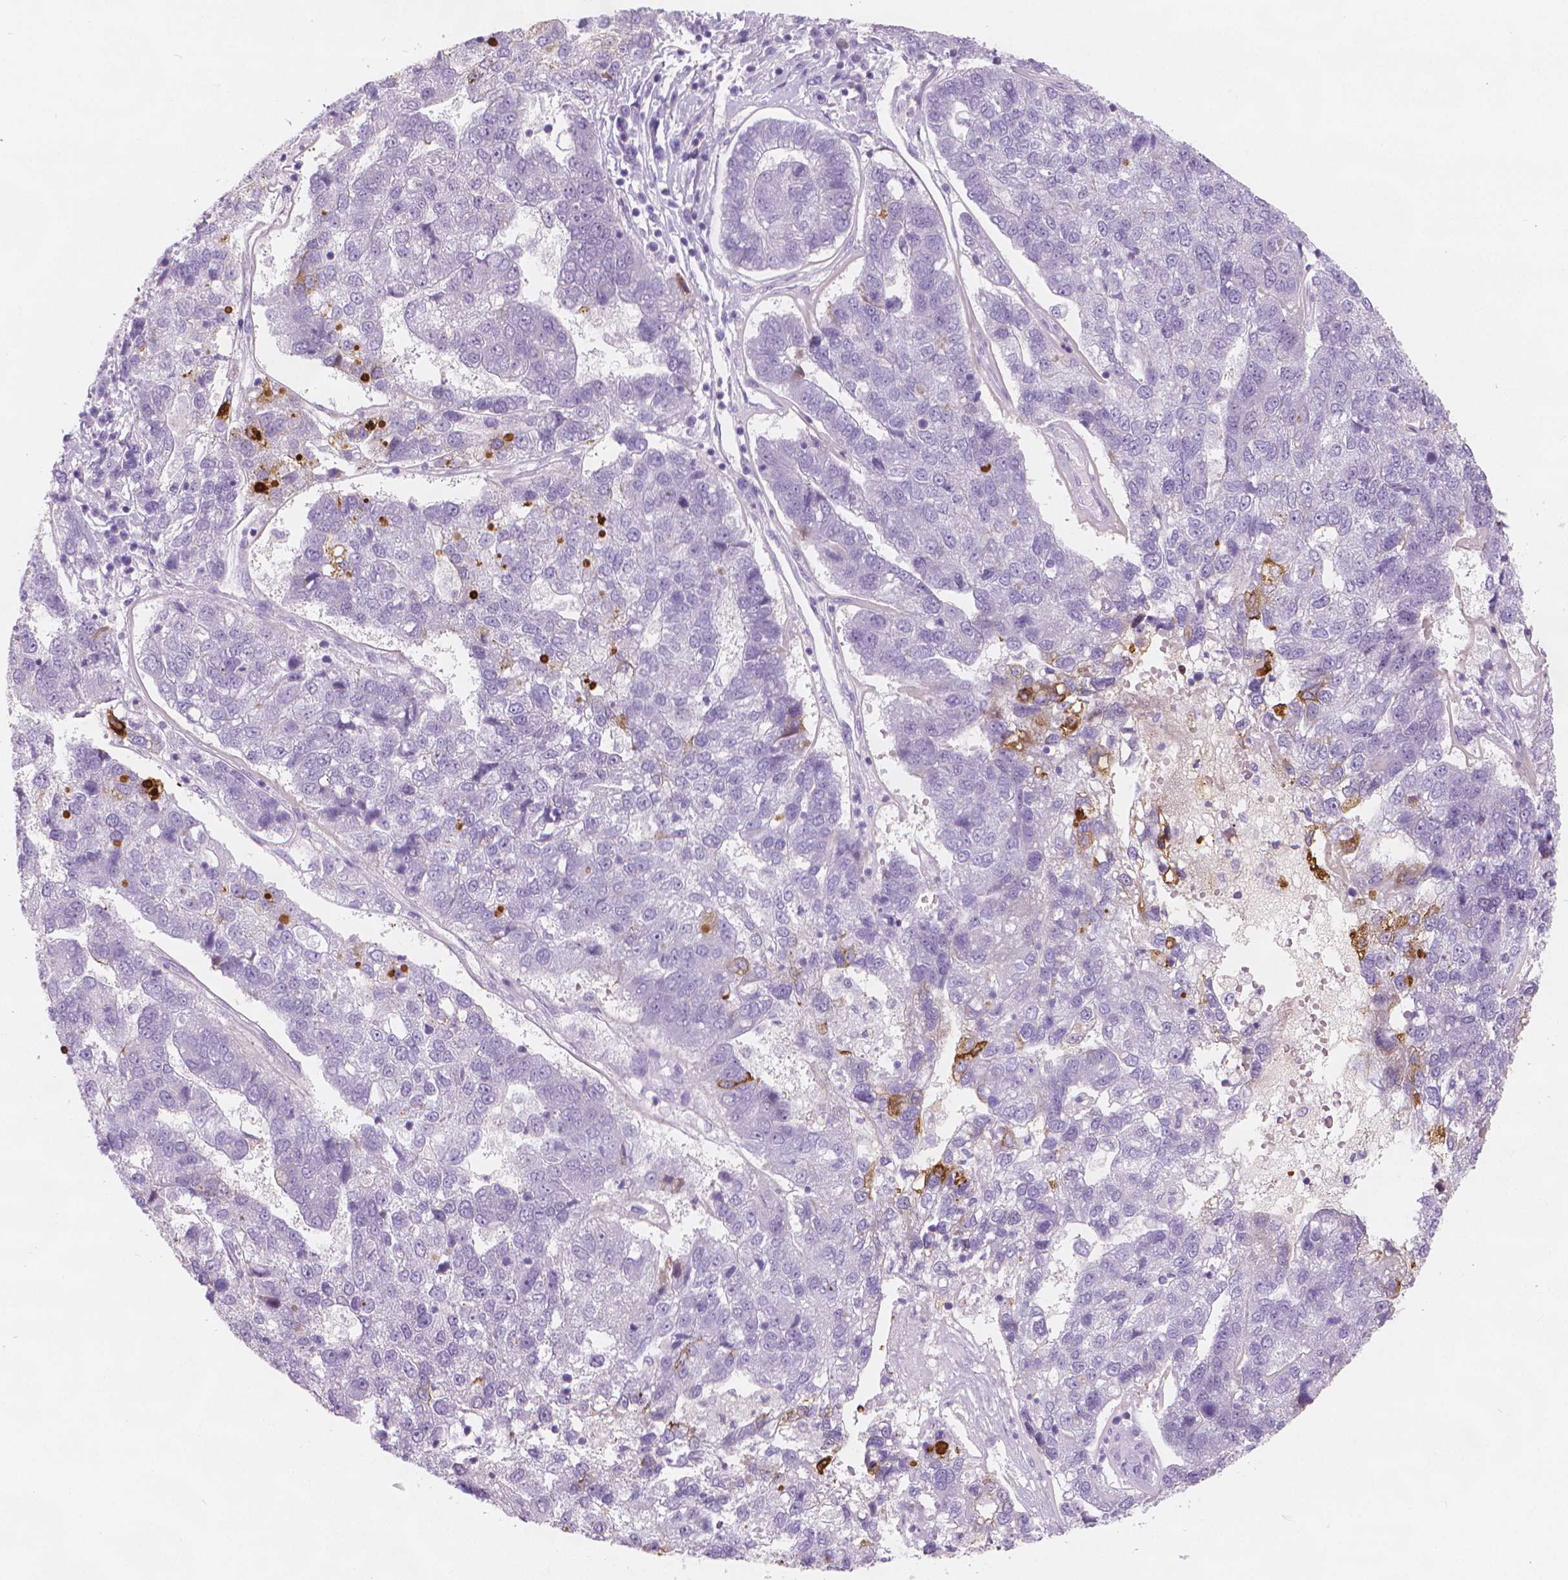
{"staining": {"intensity": "negative", "quantity": "none", "location": "none"}, "tissue": "pancreatic cancer", "cell_type": "Tumor cells", "image_type": "cancer", "snomed": [{"axis": "morphology", "description": "Adenocarcinoma, NOS"}, {"axis": "topography", "description": "Pancreas"}], "caption": "This is a micrograph of IHC staining of pancreatic cancer (adenocarcinoma), which shows no staining in tumor cells.", "gene": "APOA4", "patient": {"sex": "female", "age": 61}}